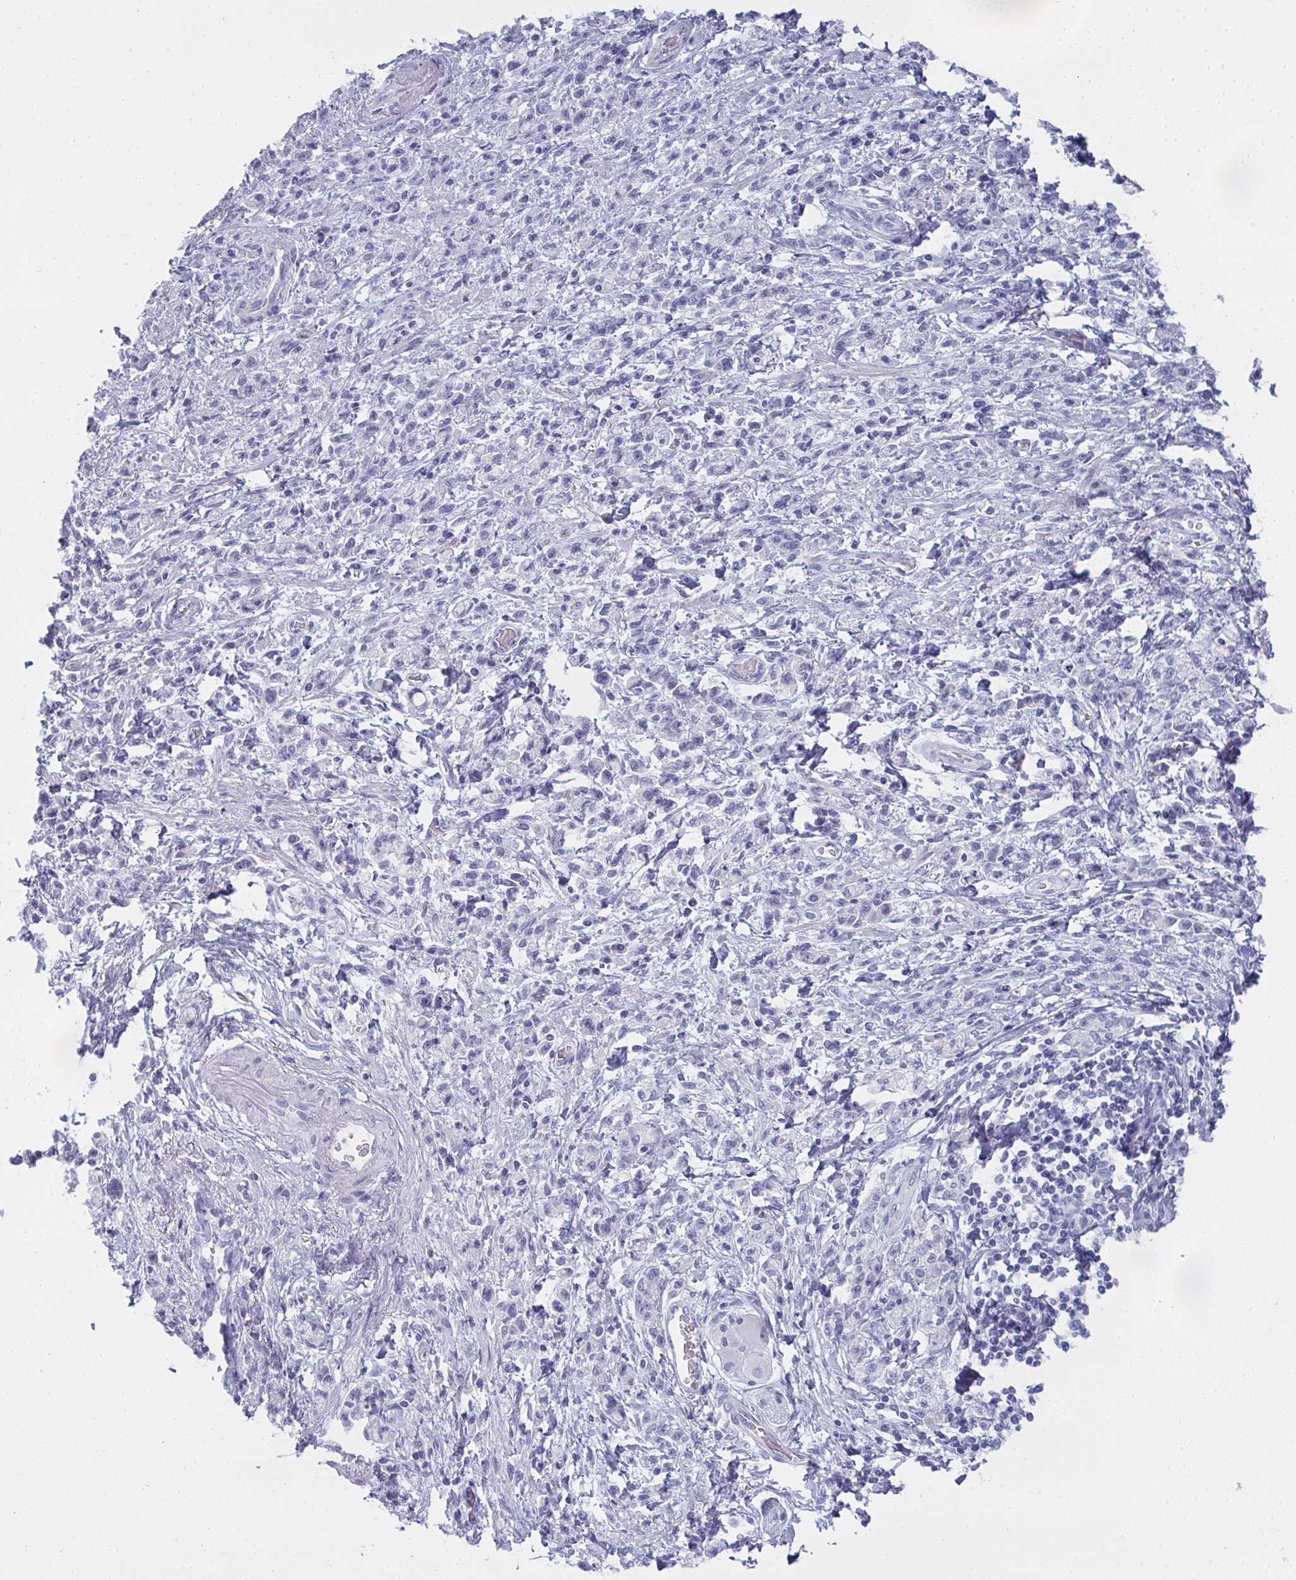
{"staining": {"intensity": "negative", "quantity": "none", "location": "none"}, "tissue": "stomach cancer", "cell_type": "Tumor cells", "image_type": "cancer", "snomed": [{"axis": "morphology", "description": "Adenocarcinoma, NOS"}, {"axis": "topography", "description": "Stomach"}], "caption": "The photomicrograph shows no significant expression in tumor cells of stomach cancer.", "gene": "SLC36A2", "patient": {"sex": "male", "age": 77}}